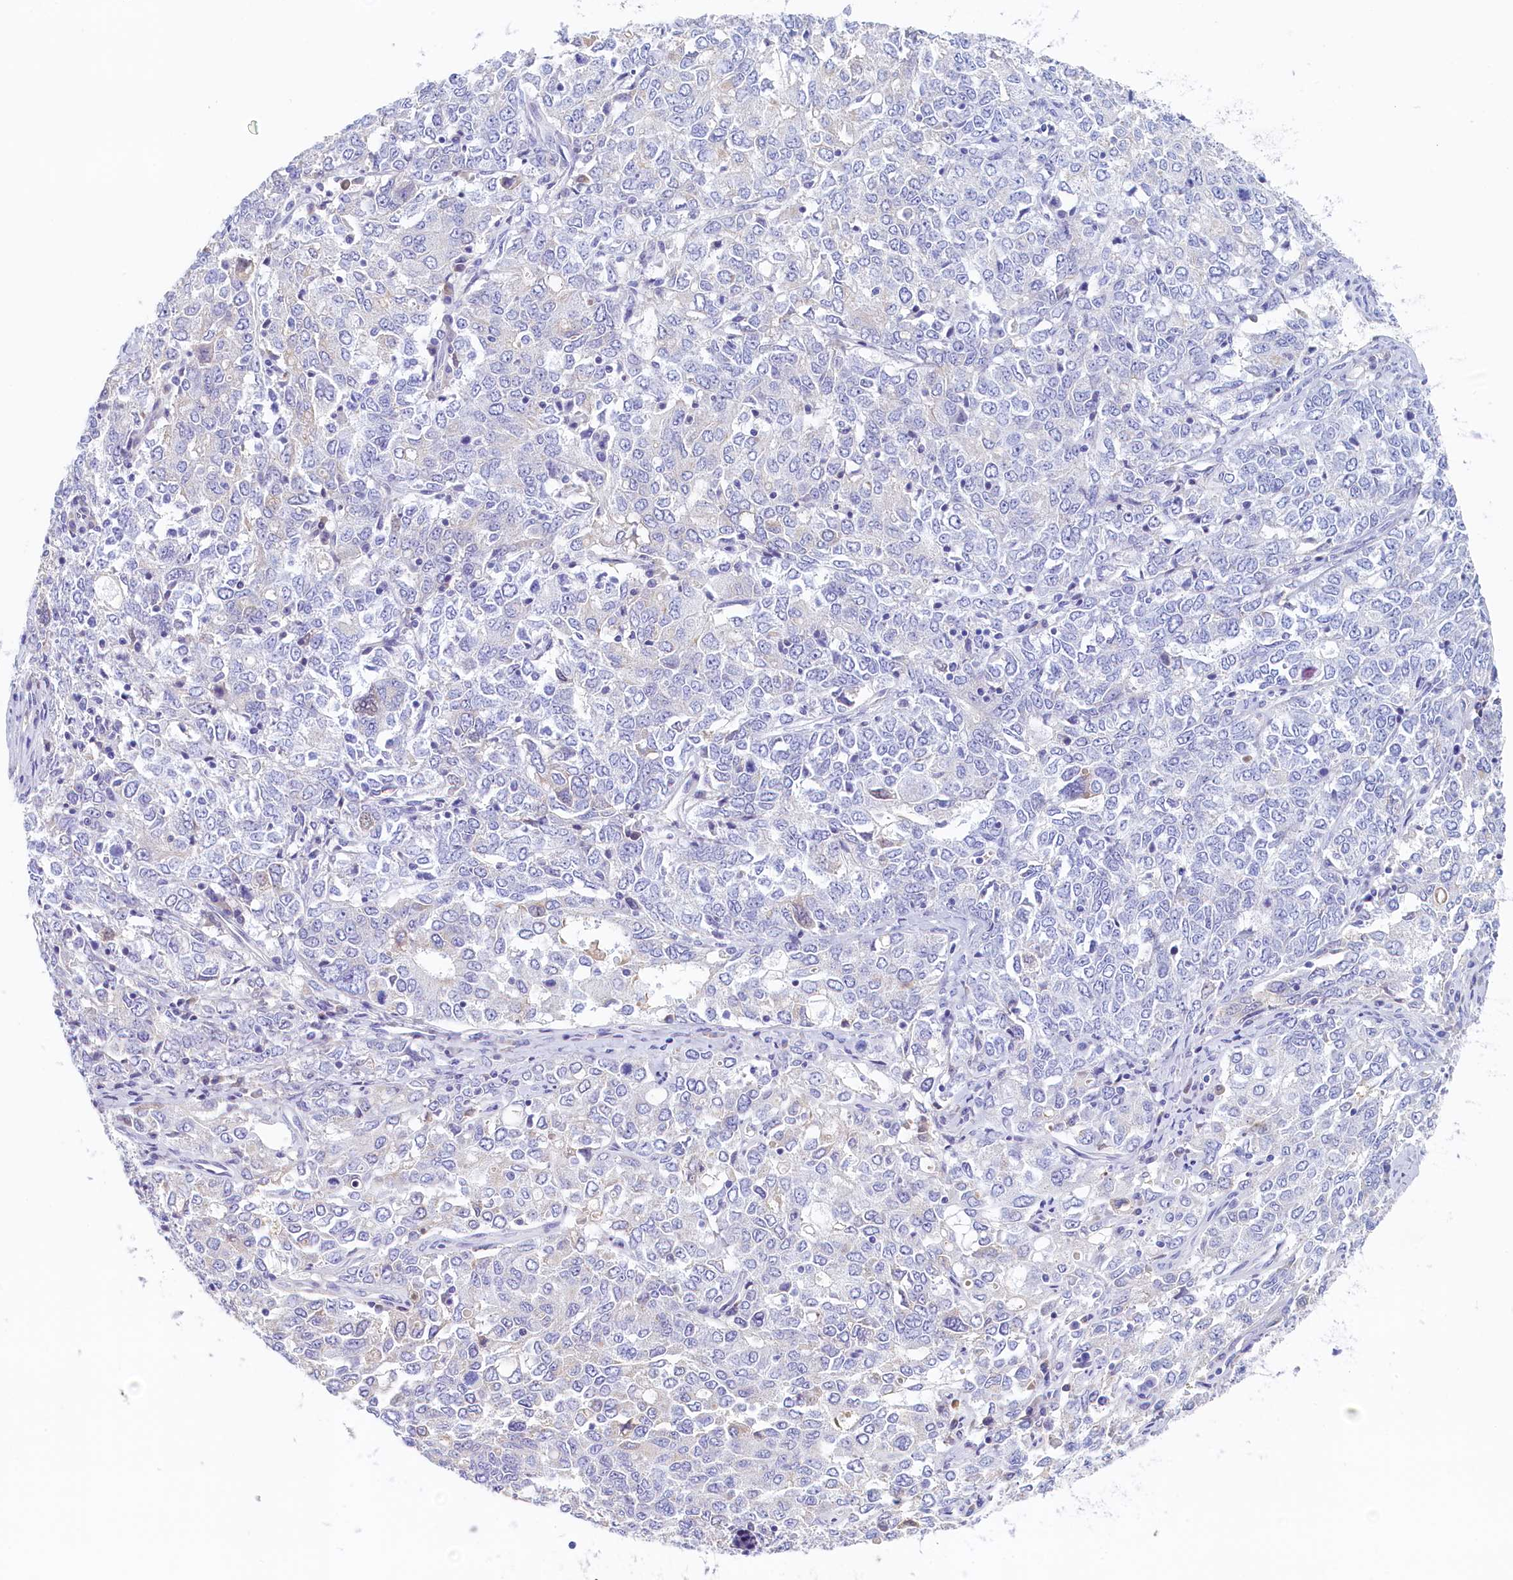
{"staining": {"intensity": "negative", "quantity": "none", "location": "none"}, "tissue": "ovarian cancer", "cell_type": "Tumor cells", "image_type": "cancer", "snomed": [{"axis": "morphology", "description": "Carcinoma, endometroid"}, {"axis": "topography", "description": "Ovary"}], "caption": "This is an IHC photomicrograph of ovarian cancer (endometroid carcinoma). There is no staining in tumor cells.", "gene": "GUCA1C", "patient": {"sex": "female", "age": 62}}